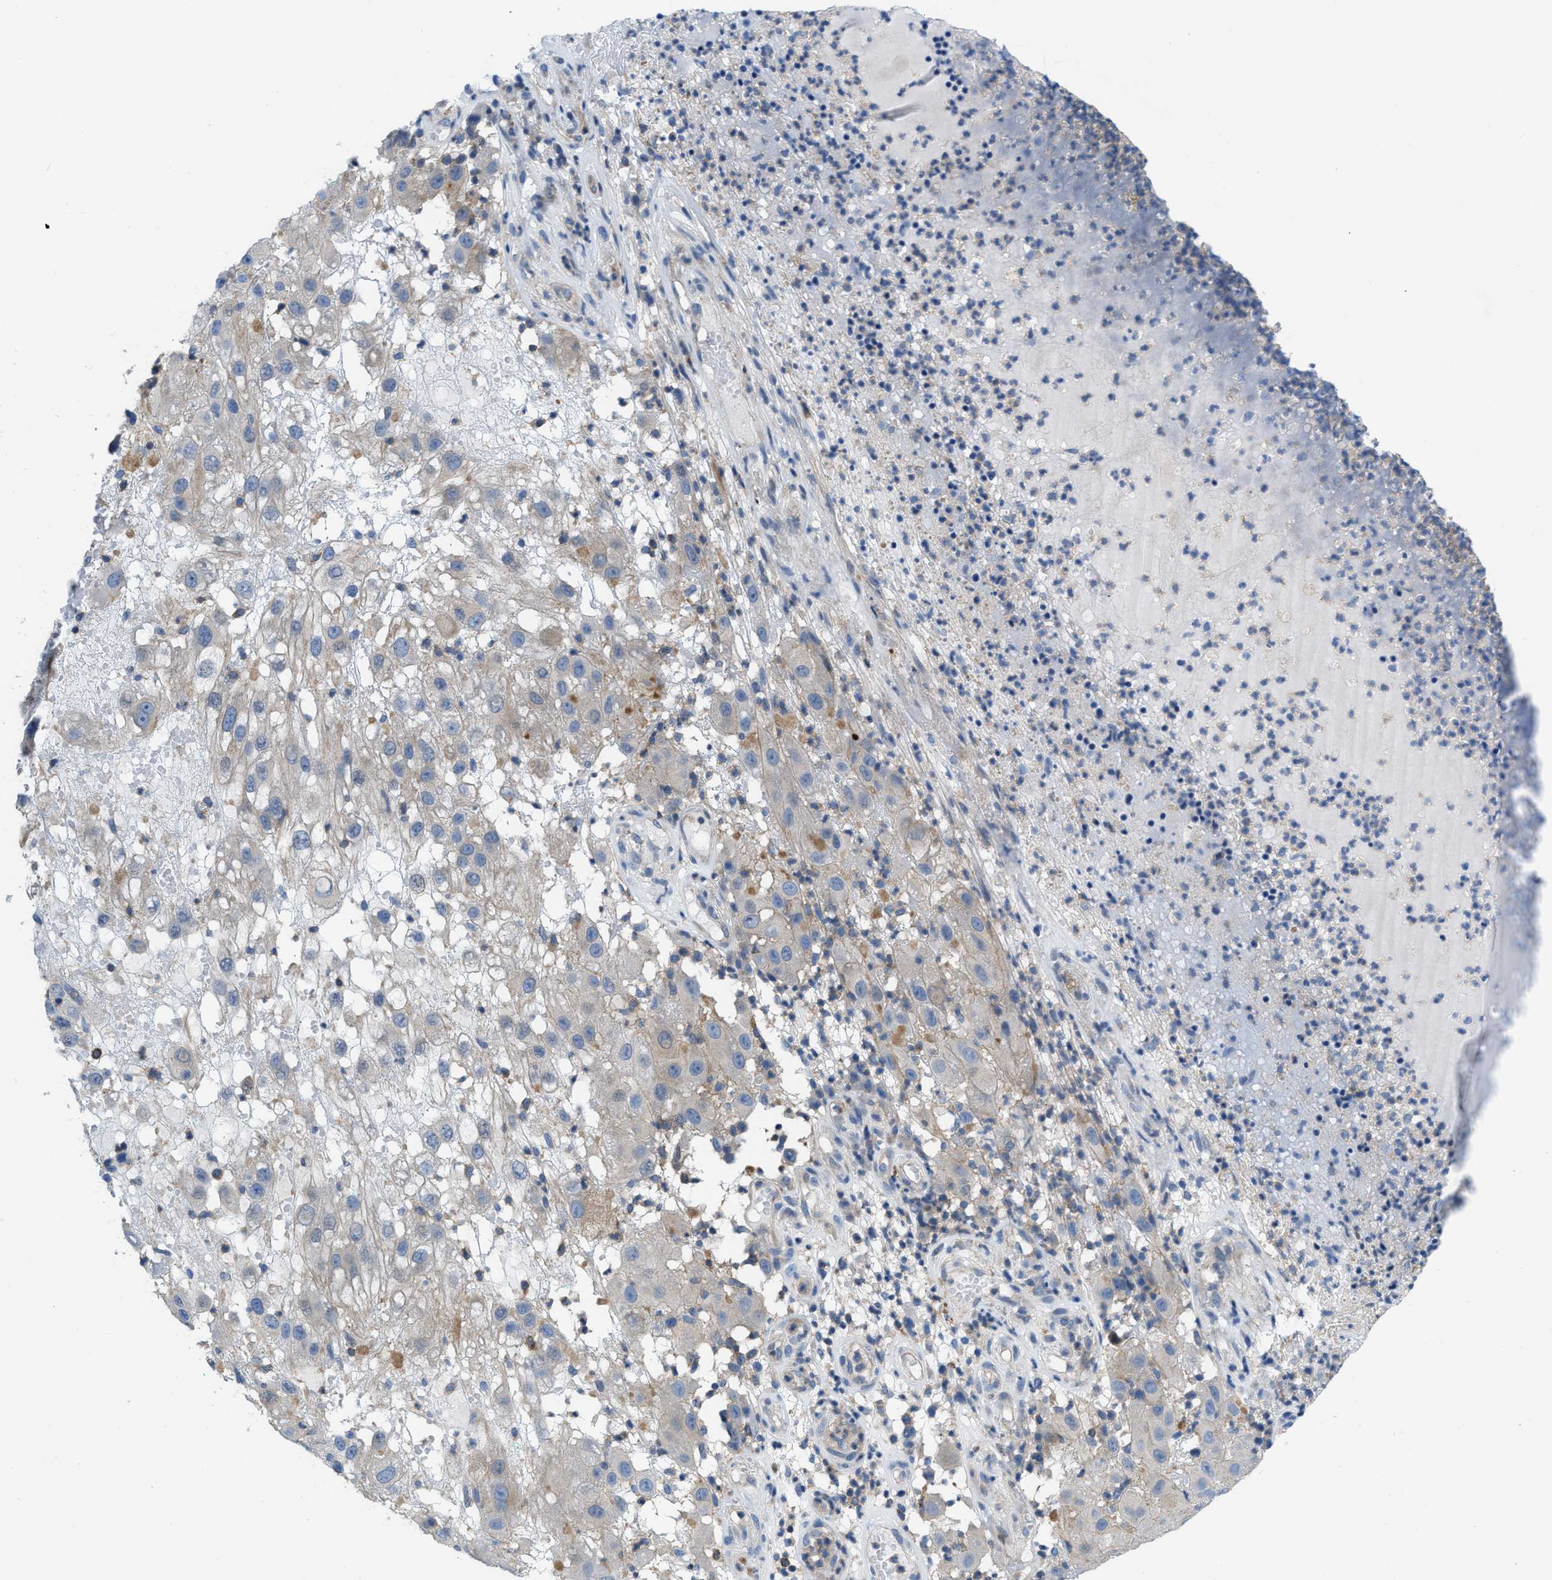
{"staining": {"intensity": "weak", "quantity": "<25%", "location": "cytoplasmic/membranous"}, "tissue": "melanoma", "cell_type": "Tumor cells", "image_type": "cancer", "snomed": [{"axis": "morphology", "description": "Malignant melanoma, NOS"}, {"axis": "topography", "description": "Skin"}], "caption": "DAB immunohistochemical staining of melanoma shows no significant staining in tumor cells.", "gene": "MYO18A", "patient": {"sex": "female", "age": 81}}